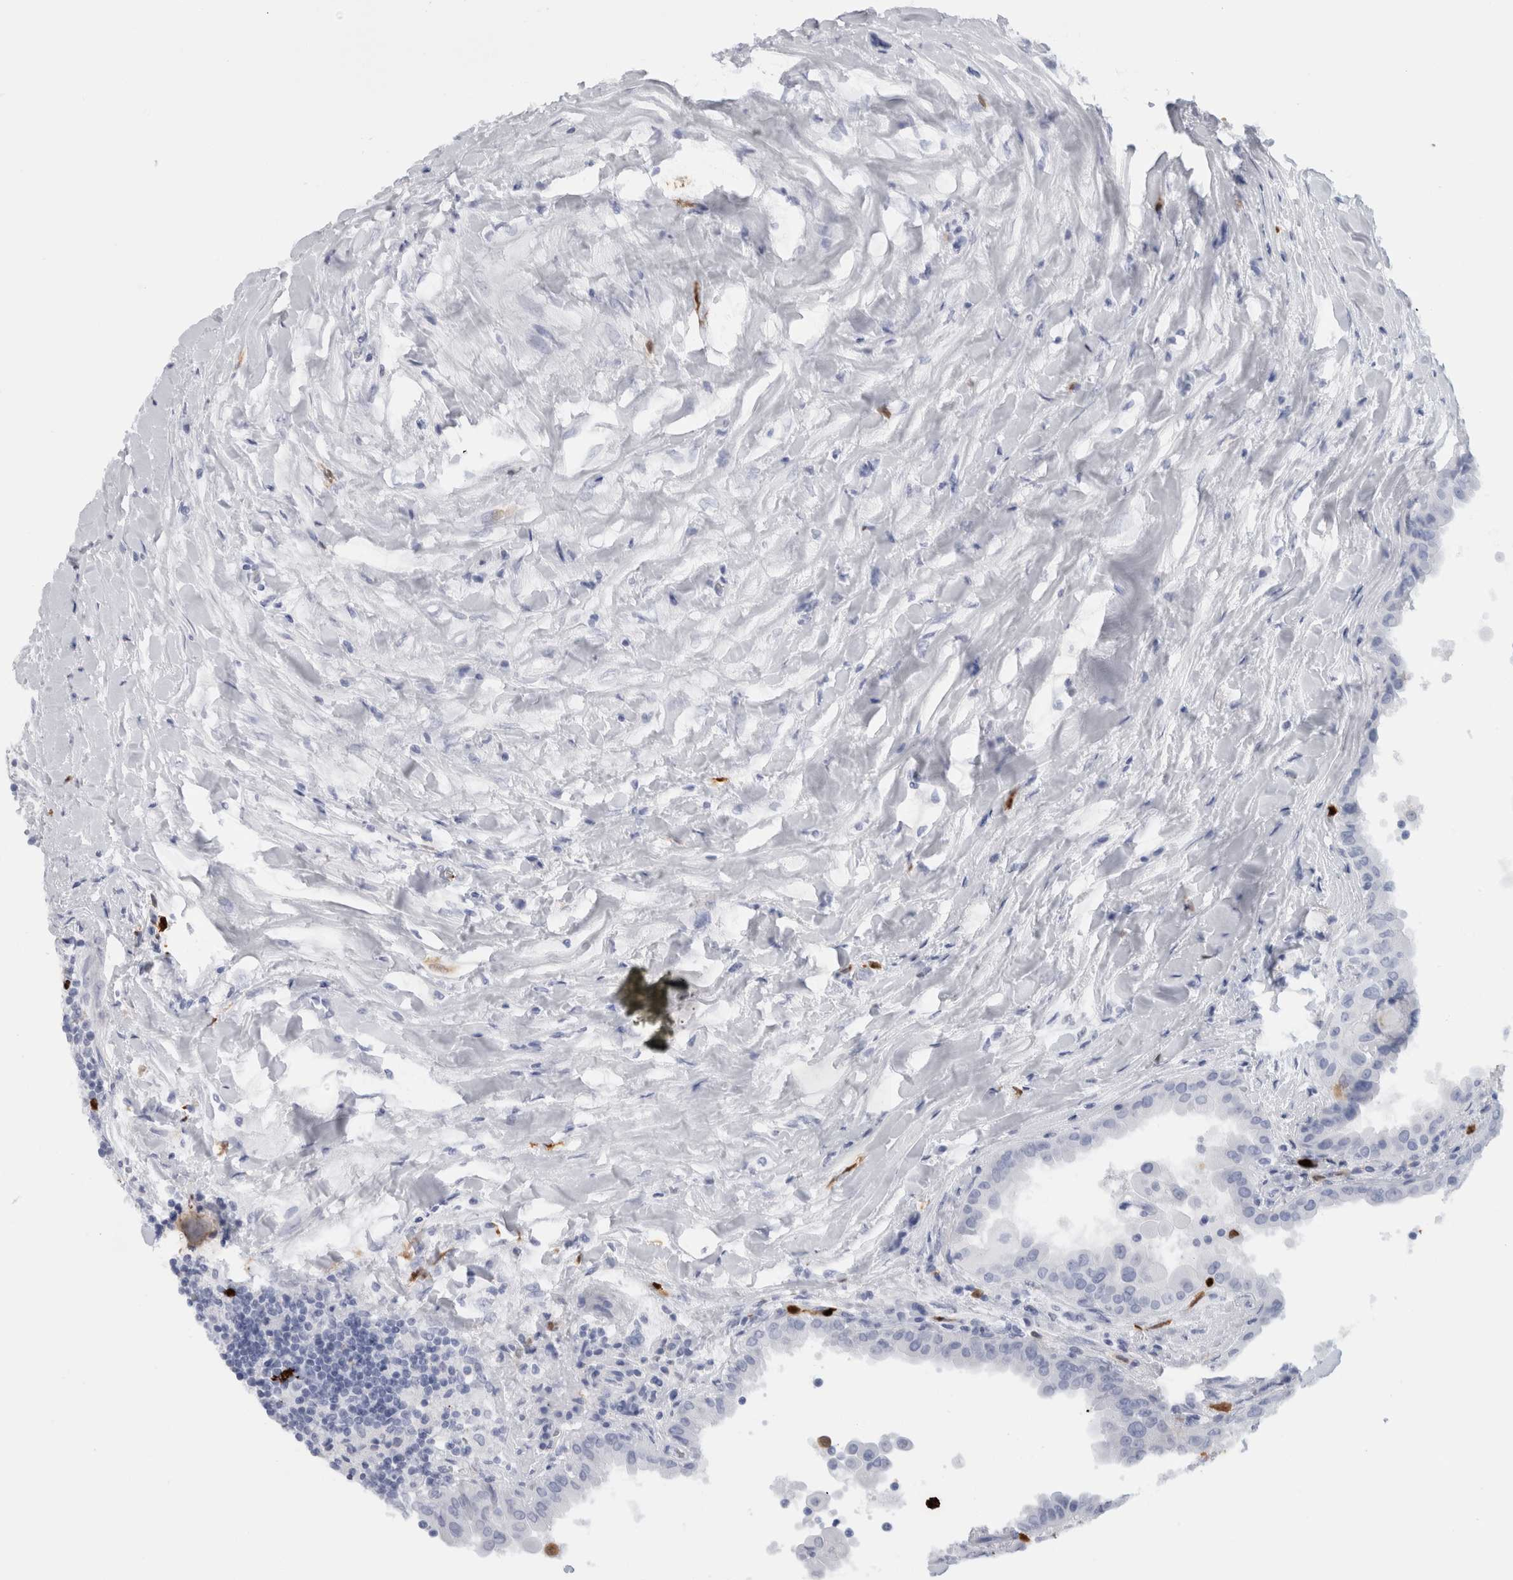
{"staining": {"intensity": "negative", "quantity": "none", "location": "none"}, "tissue": "thyroid cancer", "cell_type": "Tumor cells", "image_type": "cancer", "snomed": [{"axis": "morphology", "description": "Papillary adenocarcinoma, NOS"}, {"axis": "topography", "description": "Thyroid gland"}], "caption": "DAB (3,3'-diaminobenzidine) immunohistochemical staining of thyroid cancer (papillary adenocarcinoma) displays no significant staining in tumor cells.", "gene": "S100A8", "patient": {"sex": "male", "age": 33}}